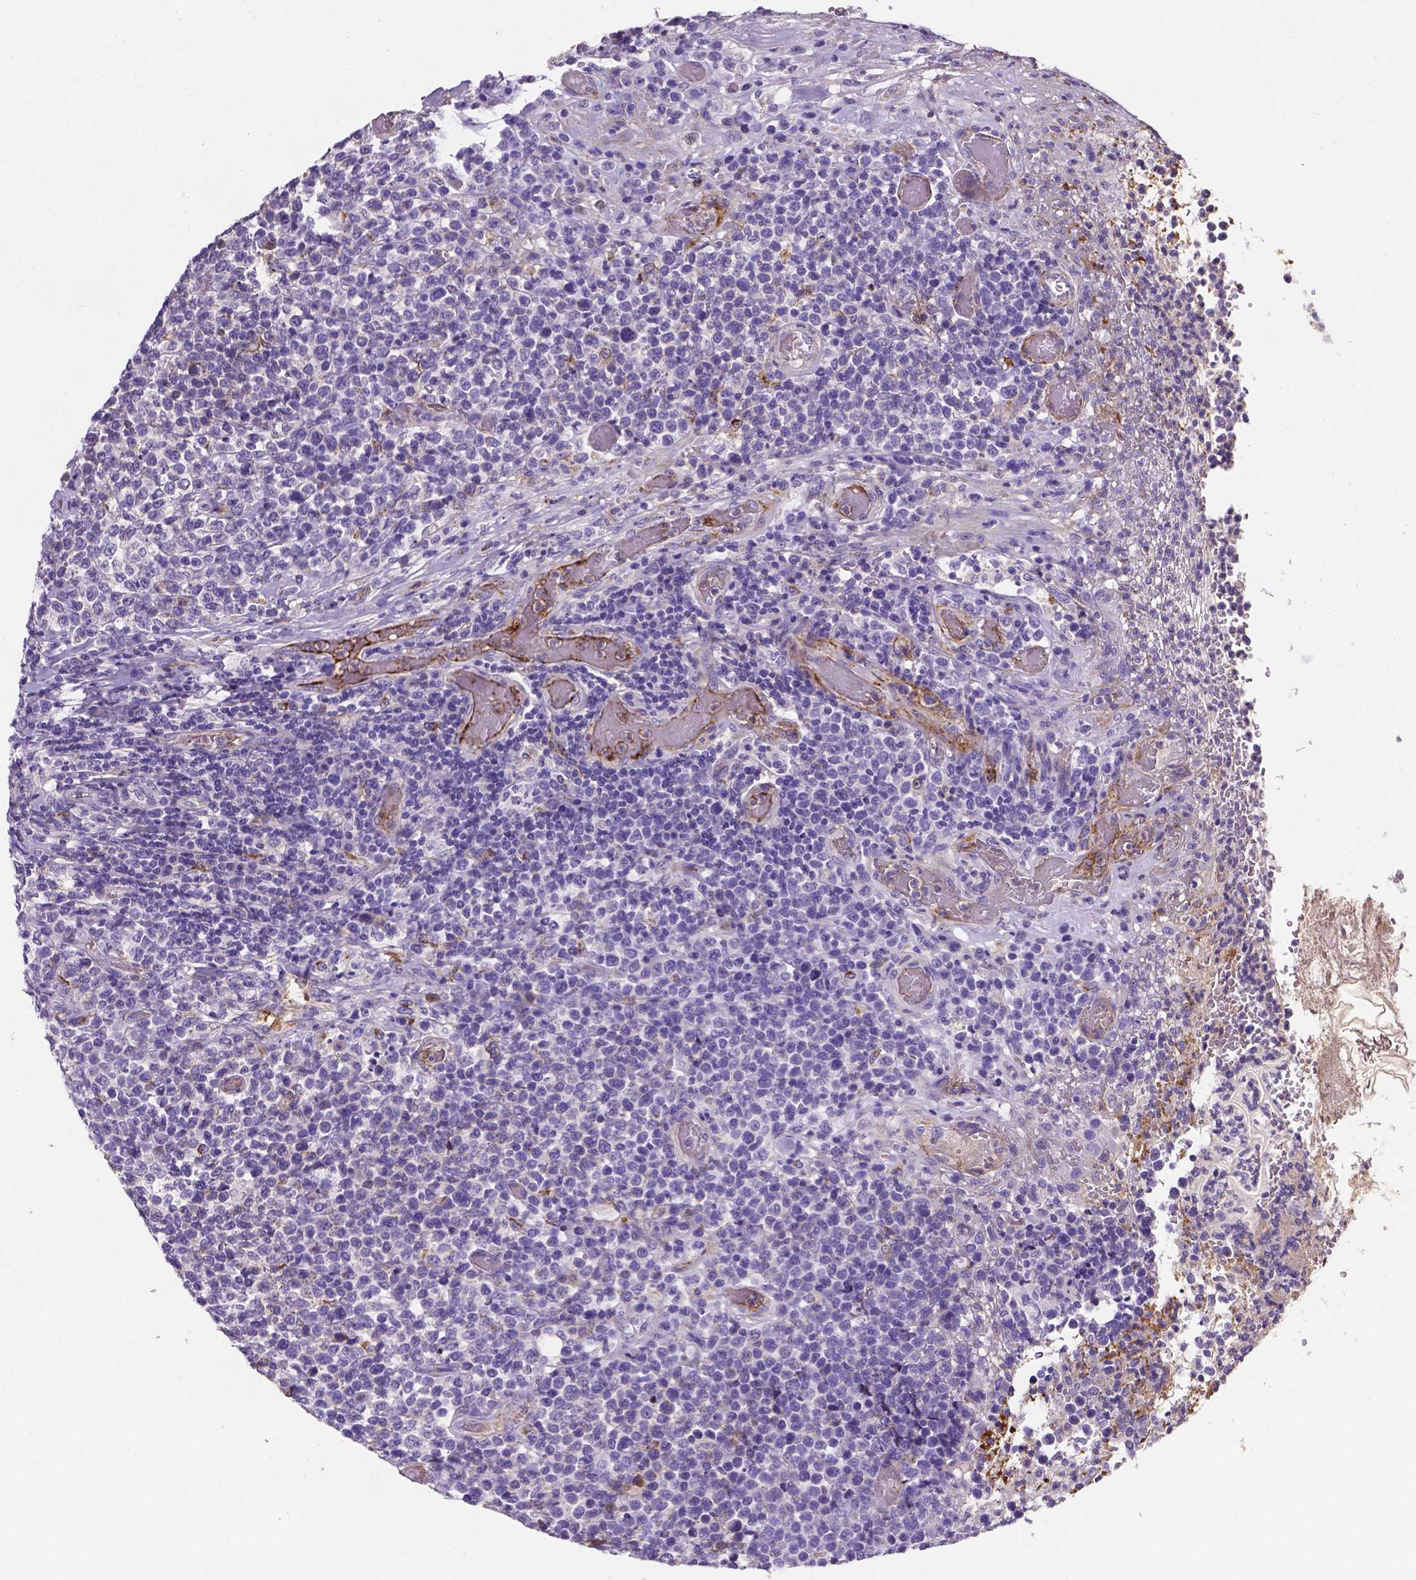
{"staining": {"intensity": "negative", "quantity": "none", "location": "none"}, "tissue": "lymphoma", "cell_type": "Tumor cells", "image_type": "cancer", "snomed": [{"axis": "morphology", "description": "Malignant lymphoma, non-Hodgkin's type, High grade"}, {"axis": "topography", "description": "Soft tissue"}], "caption": "DAB (3,3'-diaminobenzidine) immunohistochemical staining of high-grade malignant lymphoma, non-Hodgkin's type reveals no significant expression in tumor cells. (Stains: DAB (3,3'-diaminobenzidine) immunohistochemistry (IHC) with hematoxylin counter stain, Microscopy: brightfield microscopy at high magnification).", "gene": "APOE", "patient": {"sex": "female", "age": 56}}